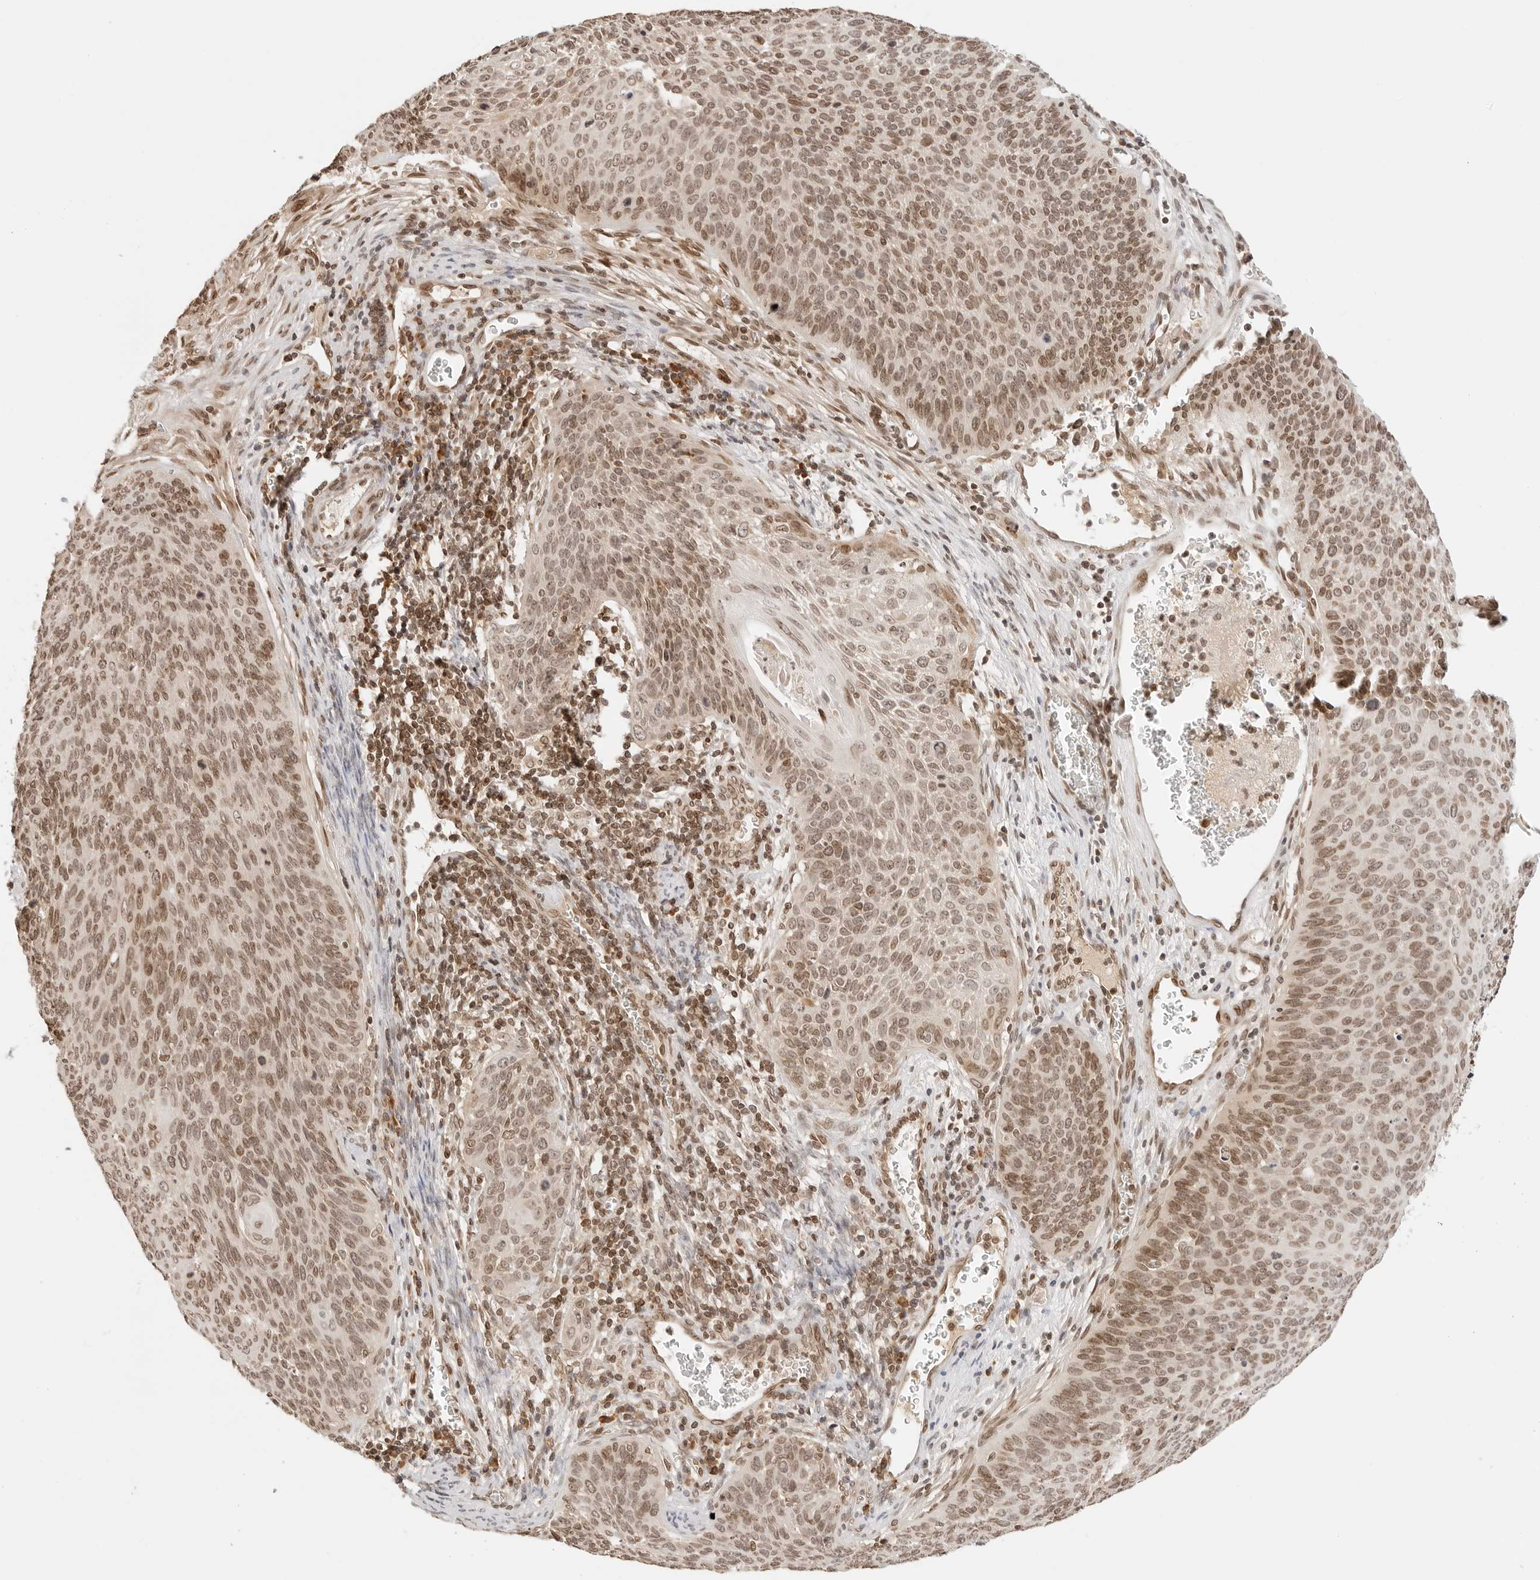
{"staining": {"intensity": "moderate", "quantity": ">75%", "location": "nuclear"}, "tissue": "cervical cancer", "cell_type": "Tumor cells", "image_type": "cancer", "snomed": [{"axis": "morphology", "description": "Squamous cell carcinoma, NOS"}, {"axis": "topography", "description": "Cervix"}], "caption": "DAB (3,3'-diaminobenzidine) immunohistochemical staining of cervical squamous cell carcinoma exhibits moderate nuclear protein positivity in approximately >75% of tumor cells.", "gene": "POLH", "patient": {"sex": "female", "age": 55}}